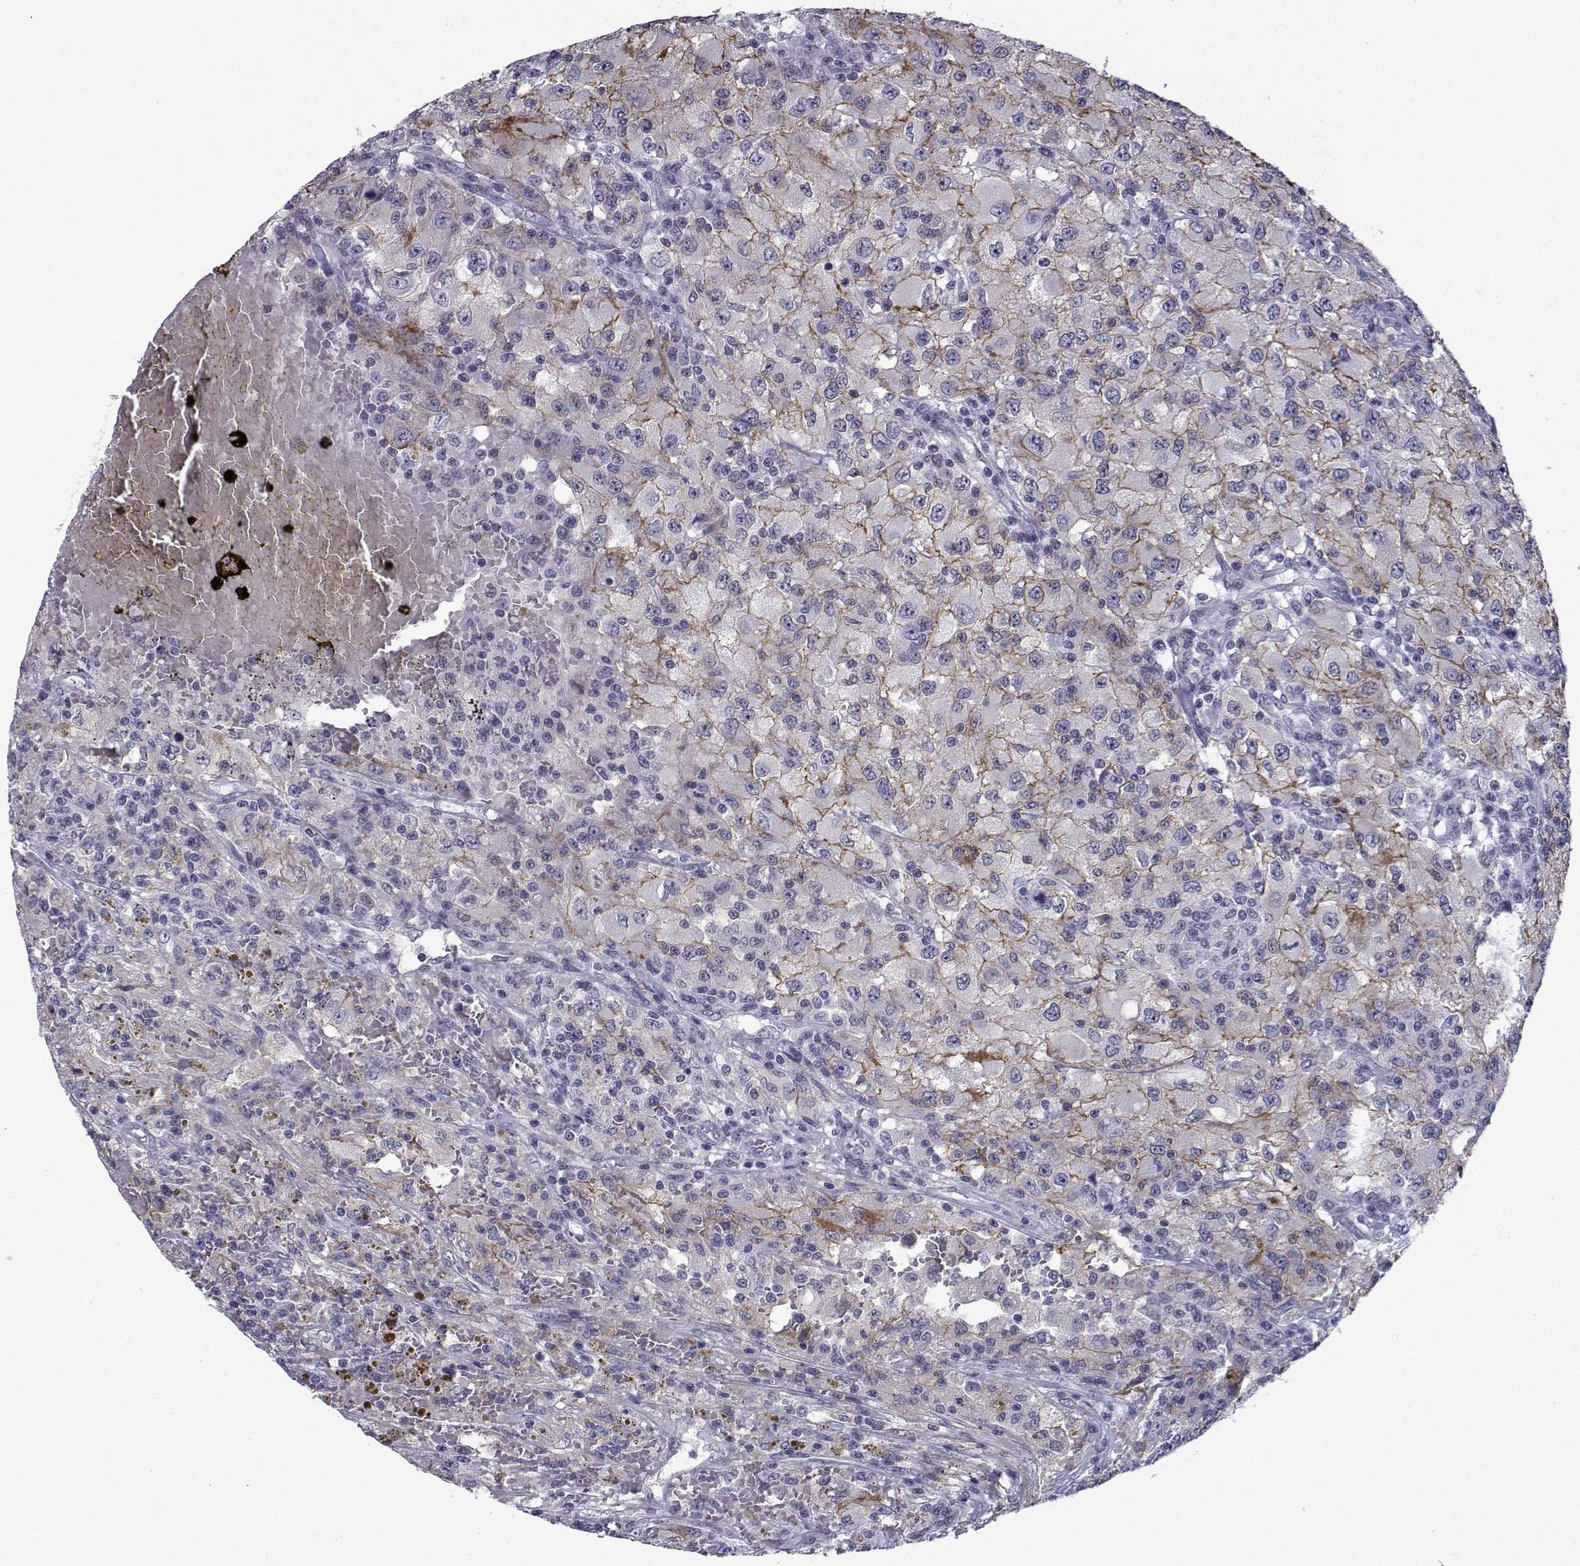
{"staining": {"intensity": "negative", "quantity": "none", "location": "none"}, "tissue": "renal cancer", "cell_type": "Tumor cells", "image_type": "cancer", "snomed": [{"axis": "morphology", "description": "Adenocarcinoma, NOS"}, {"axis": "topography", "description": "Kidney"}], "caption": "DAB (3,3'-diaminobenzidine) immunohistochemical staining of human renal cancer (adenocarcinoma) exhibits no significant expression in tumor cells. Brightfield microscopy of immunohistochemistry (IHC) stained with DAB (3,3'-diaminobenzidine) (brown) and hematoxylin (blue), captured at high magnification.", "gene": "RBM24", "patient": {"sex": "female", "age": 67}}